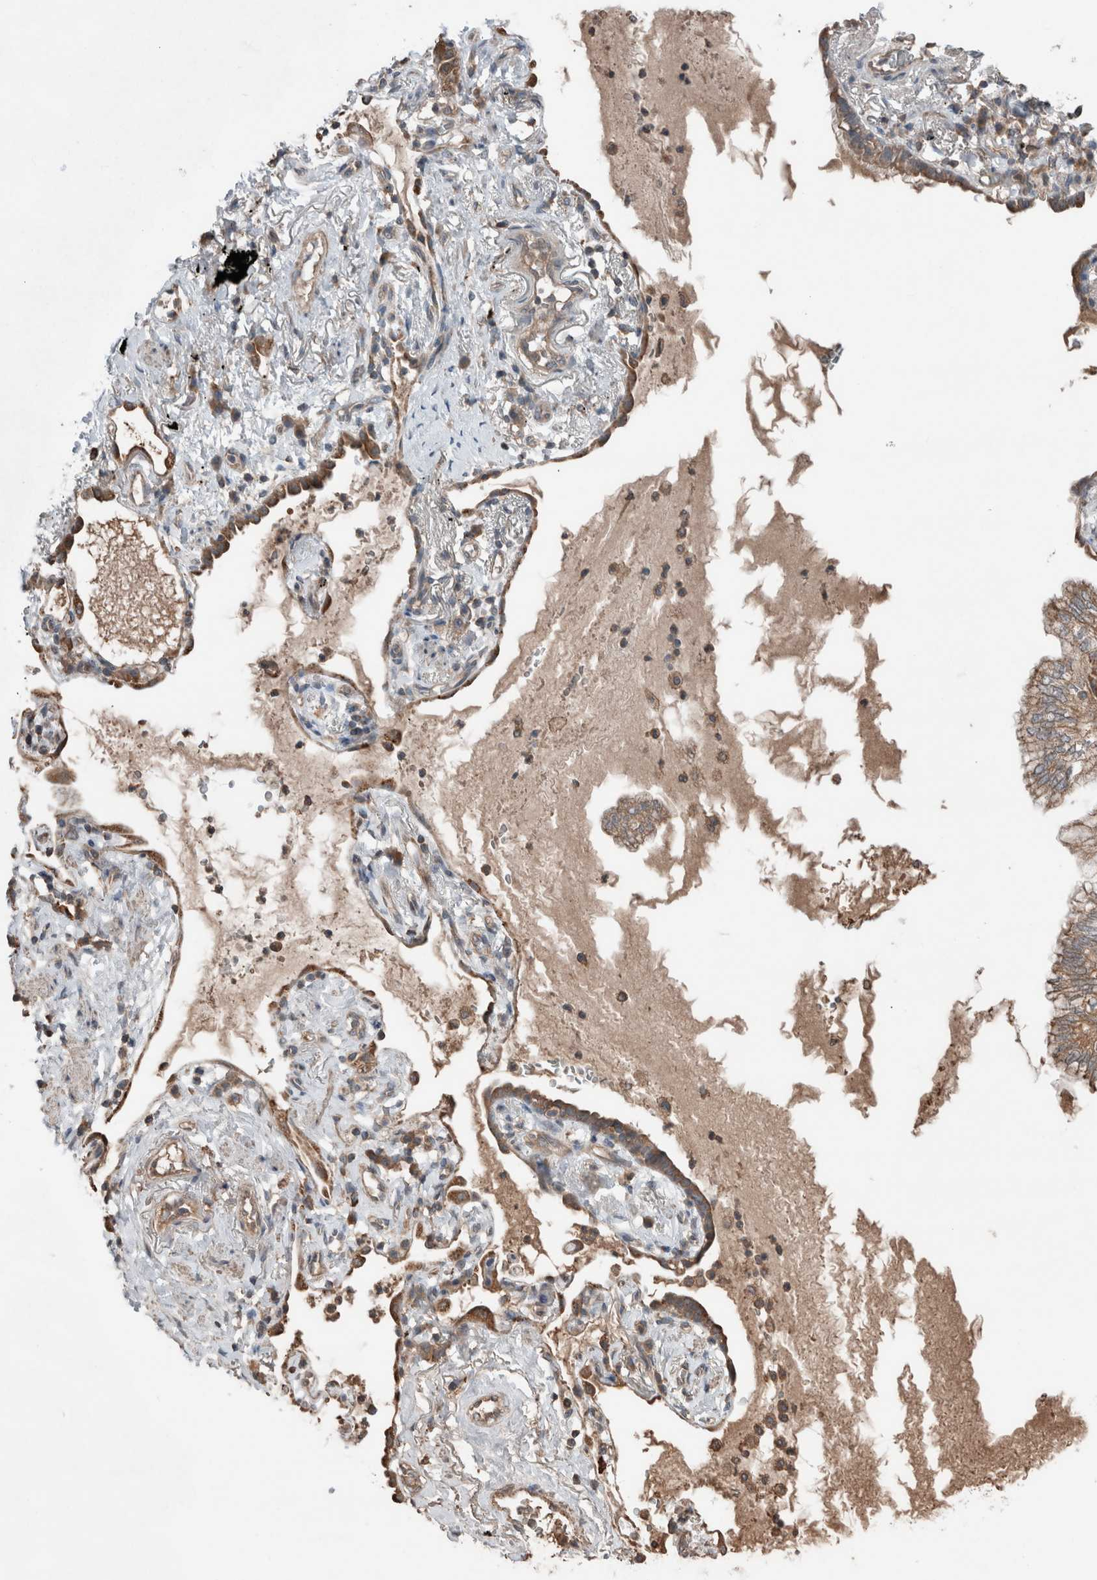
{"staining": {"intensity": "moderate", "quantity": ">75%", "location": "cytoplasmic/membranous"}, "tissue": "lung cancer", "cell_type": "Tumor cells", "image_type": "cancer", "snomed": [{"axis": "morphology", "description": "Adenocarcinoma, NOS"}, {"axis": "topography", "description": "Lung"}], "caption": "A medium amount of moderate cytoplasmic/membranous positivity is seen in about >75% of tumor cells in adenocarcinoma (lung) tissue. (Brightfield microscopy of DAB IHC at high magnification).", "gene": "KLK14", "patient": {"sex": "female", "age": 70}}